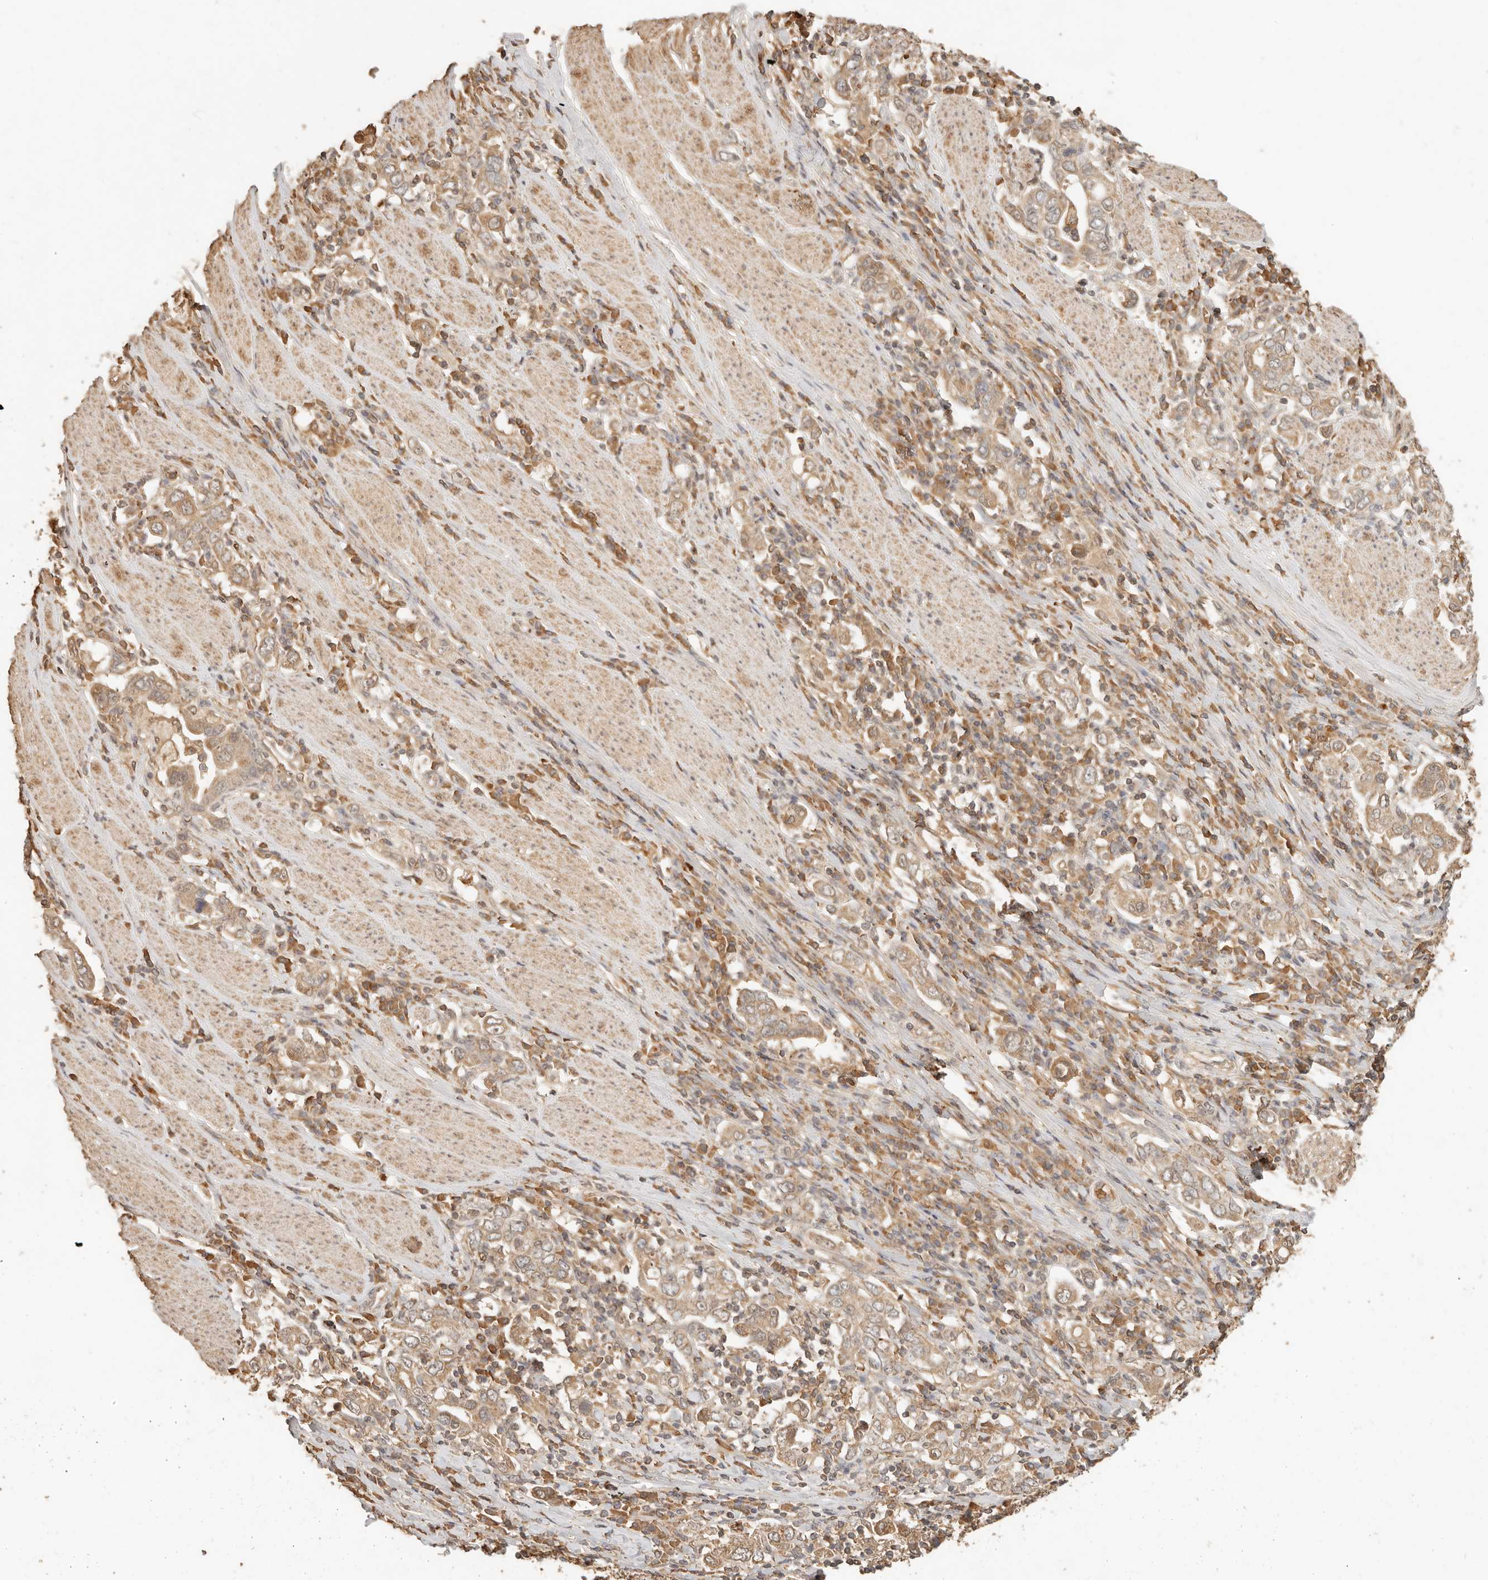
{"staining": {"intensity": "moderate", "quantity": ">75%", "location": "cytoplasmic/membranous"}, "tissue": "stomach cancer", "cell_type": "Tumor cells", "image_type": "cancer", "snomed": [{"axis": "morphology", "description": "Adenocarcinoma, NOS"}, {"axis": "topography", "description": "Stomach, upper"}], "caption": "Adenocarcinoma (stomach) stained with immunohistochemistry displays moderate cytoplasmic/membranous positivity in approximately >75% of tumor cells.", "gene": "INTS11", "patient": {"sex": "male", "age": 62}}